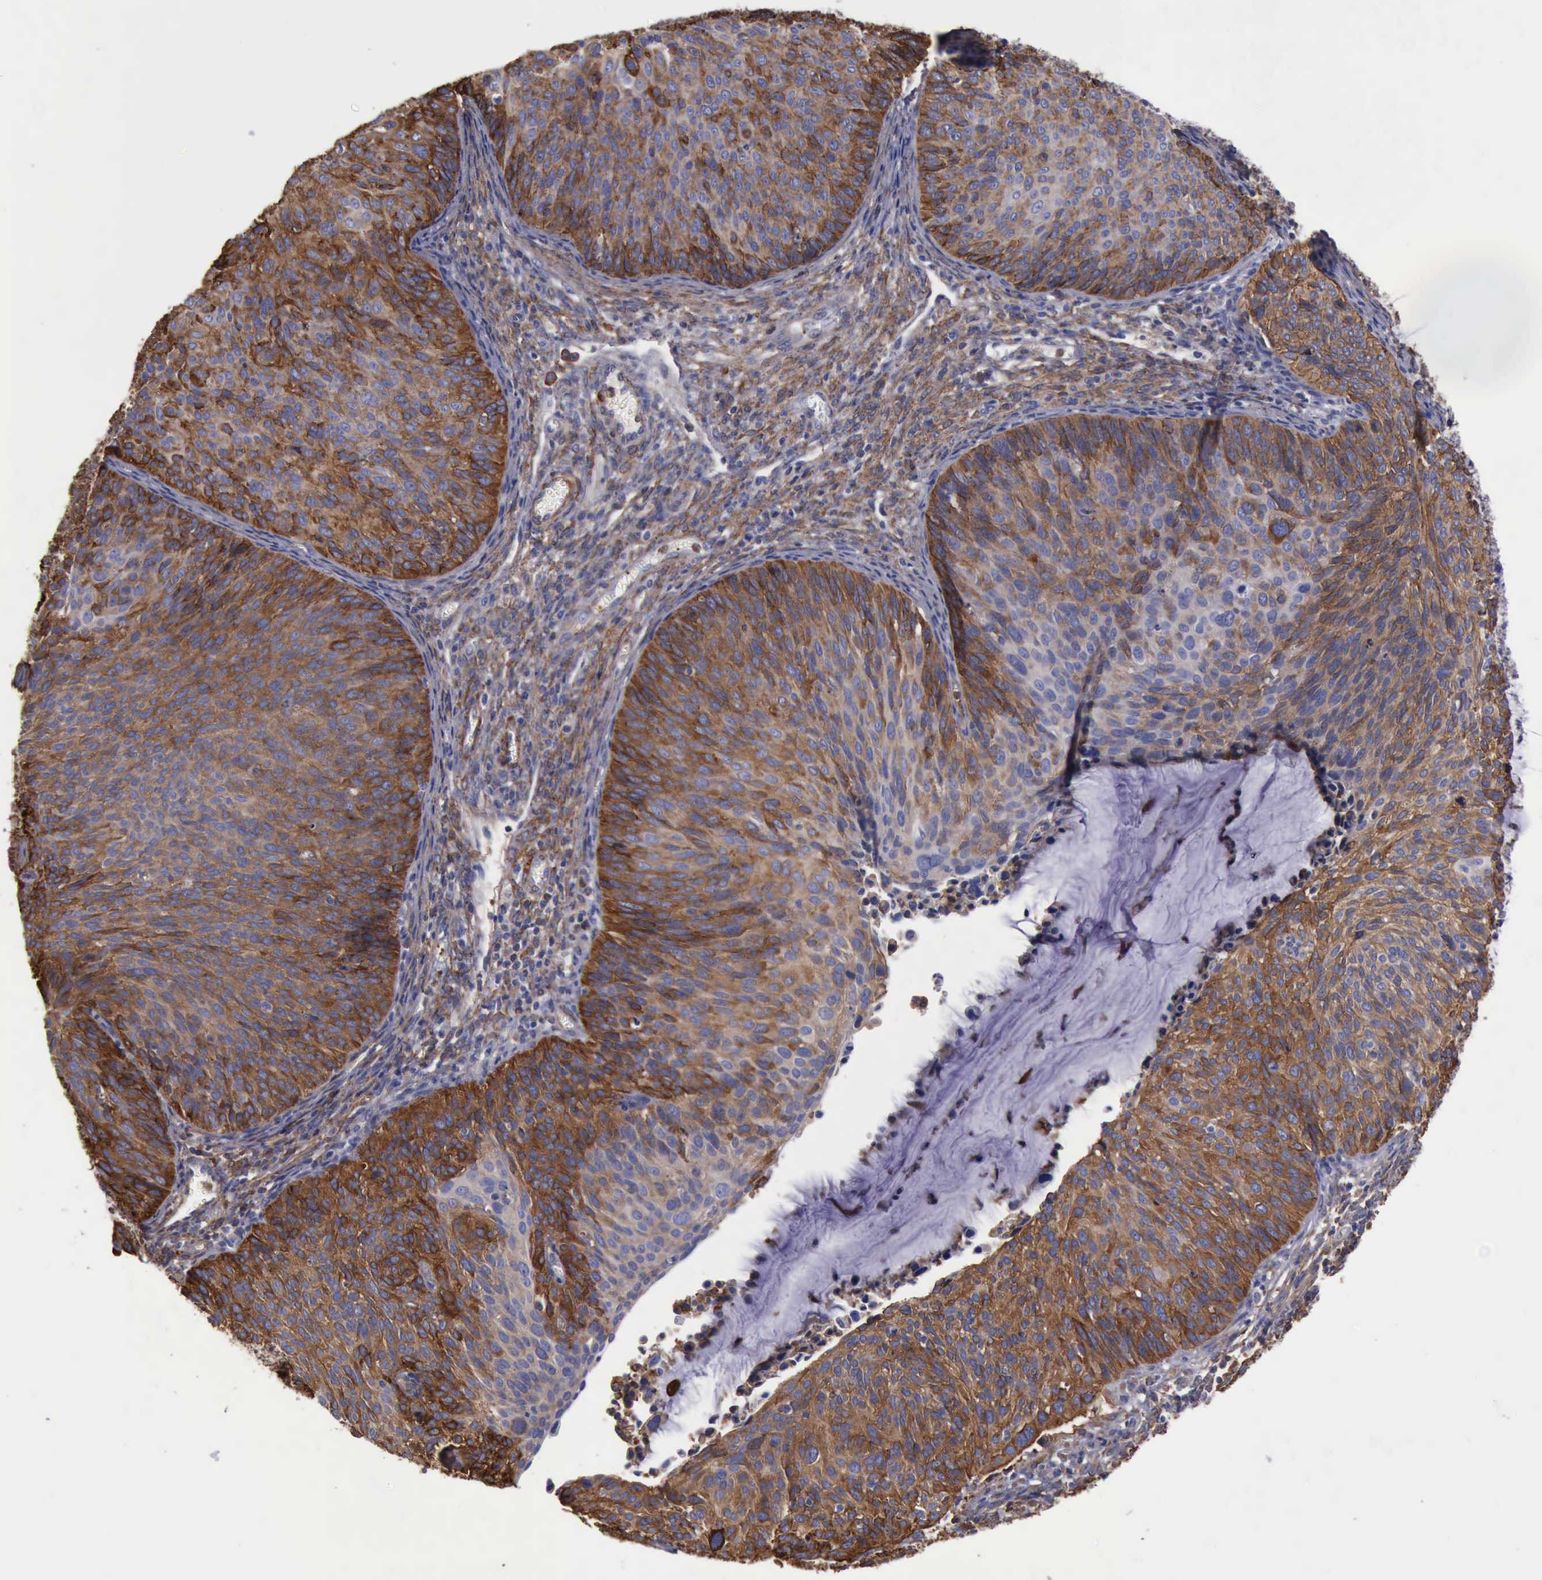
{"staining": {"intensity": "strong", "quantity": ">75%", "location": "cytoplasmic/membranous"}, "tissue": "cervical cancer", "cell_type": "Tumor cells", "image_type": "cancer", "snomed": [{"axis": "morphology", "description": "Squamous cell carcinoma, NOS"}, {"axis": "topography", "description": "Cervix"}], "caption": "Immunohistochemistry (IHC) photomicrograph of human squamous cell carcinoma (cervical) stained for a protein (brown), which demonstrates high levels of strong cytoplasmic/membranous positivity in about >75% of tumor cells.", "gene": "FLNA", "patient": {"sex": "female", "age": 36}}